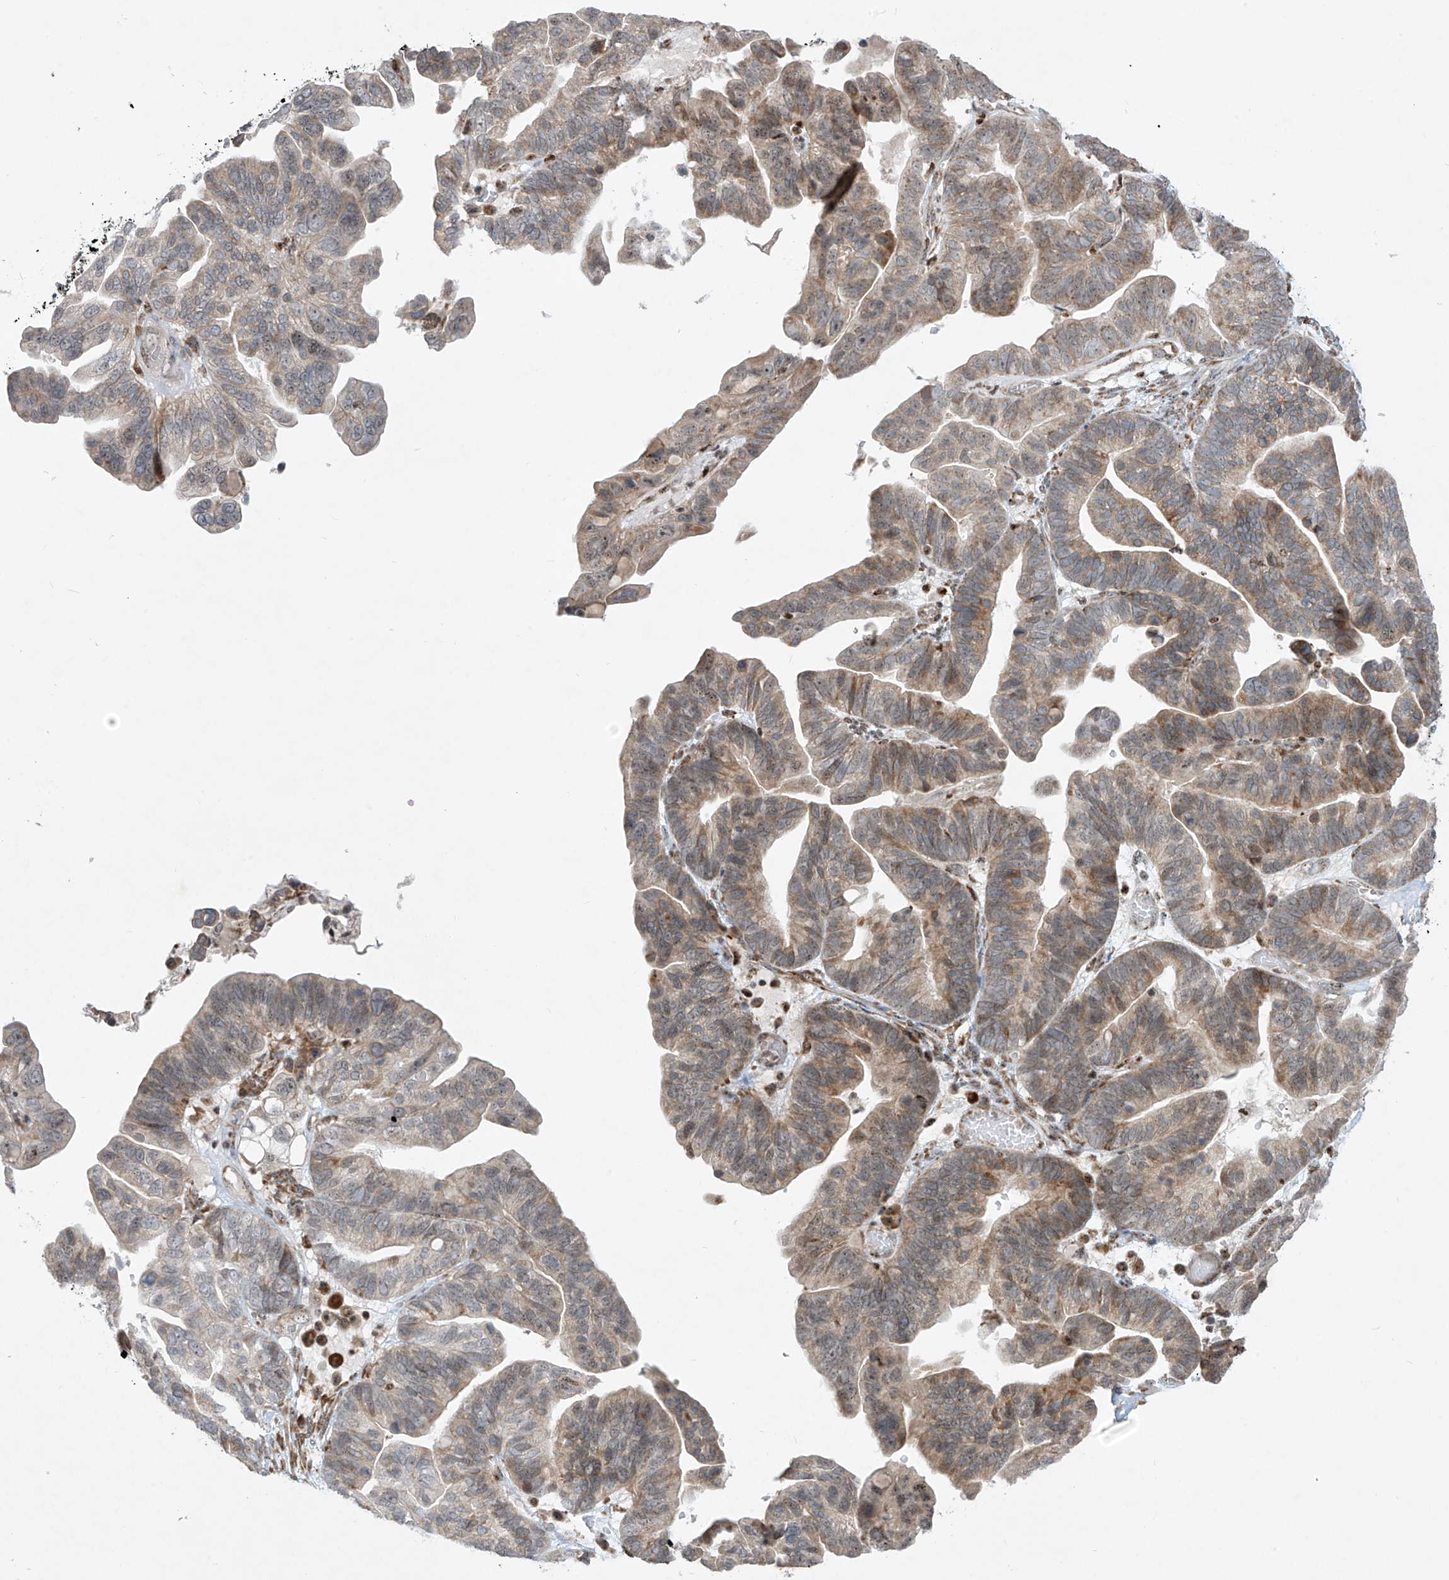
{"staining": {"intensity": "weak", "quantity": ">75%", "location": "cytoplasmic/membranous"}, "tissue": "ovarian cancer", "cell_type": "Tumor cells", "image_type": "cancer", "snomed": [{"axis": "morphology", "description": "Cystadenocarcinoma, serous, NOS"}, {"axis": "topography", "description": "Ovary"}], "caption": "Human ovarian serous cystadenocarcinoma stained for a protein (brown) reveals weak cytoplasmic/membranous positive staining in approximately >75% of tumor cells.", "gene": "ZBTB8A", "patient": {"sex": "female", "age": 56}}